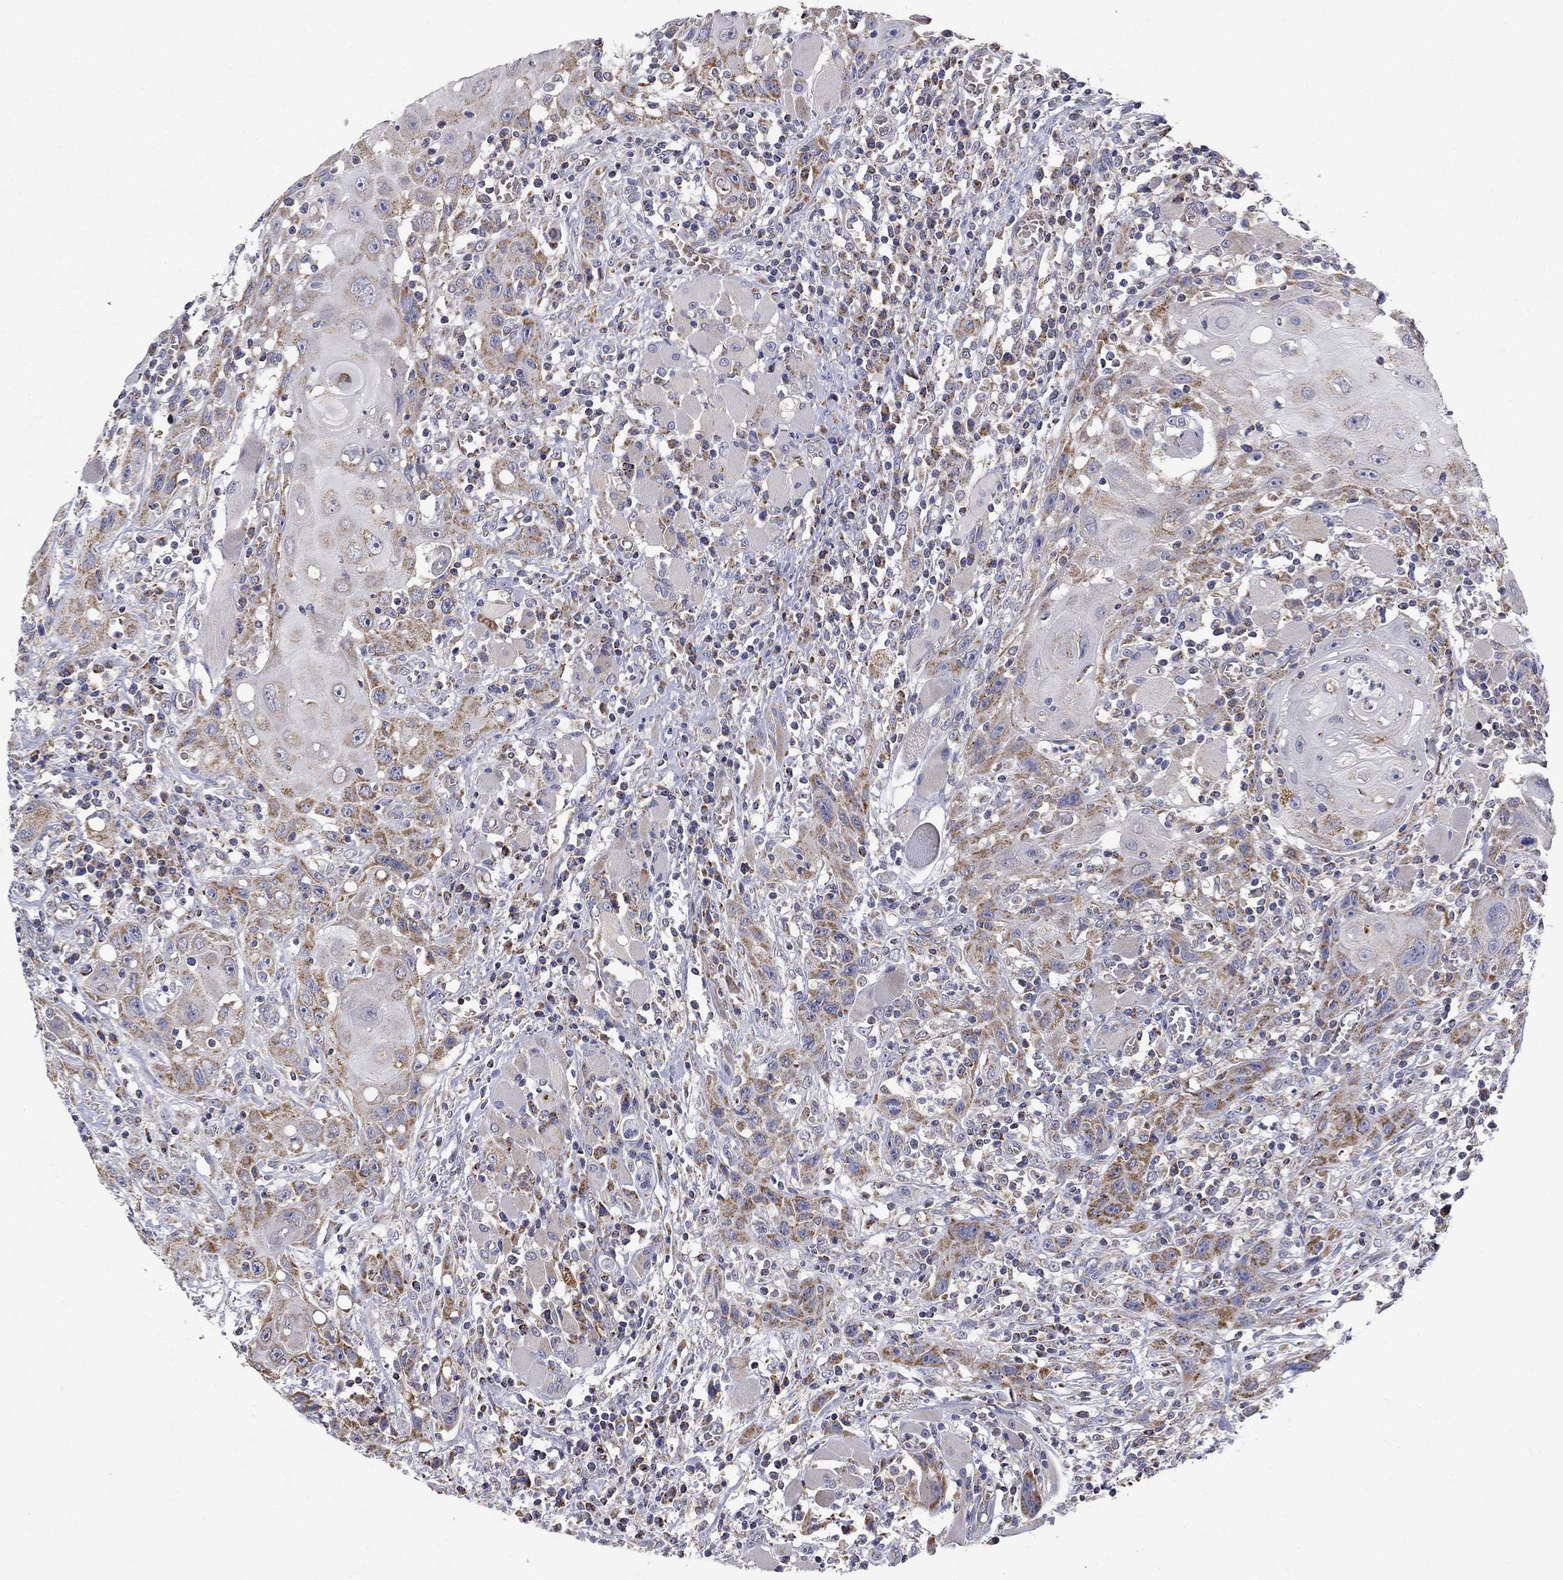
{"staining": {"intensity": "moderate", "quantity": ">75%", "location": "cytoplasmic/membranous"}, "tissue": "head and neck cancer", "cell_type": "Tumor cells", "image_type": "cancer", "snomed": [{"axis": "morphology", "description": "Normal tissue, NOS"}, {"axis": "morphology", "description": "Squamous cell carcinoma, NOS"}, {"axis": "topography", "description": "Oral tissue"}, {"axis": "topography", "description": "Head-Neck"}], "caption": "Immunohistochemical staining of human head and neck squamous cell carcinoma displays medium levels of moderate cytoplasmic/membranous protein staining in about >75% of tumor cells.", "gene": "HPS5", "patient": {"sex": "male", "age": 71}}